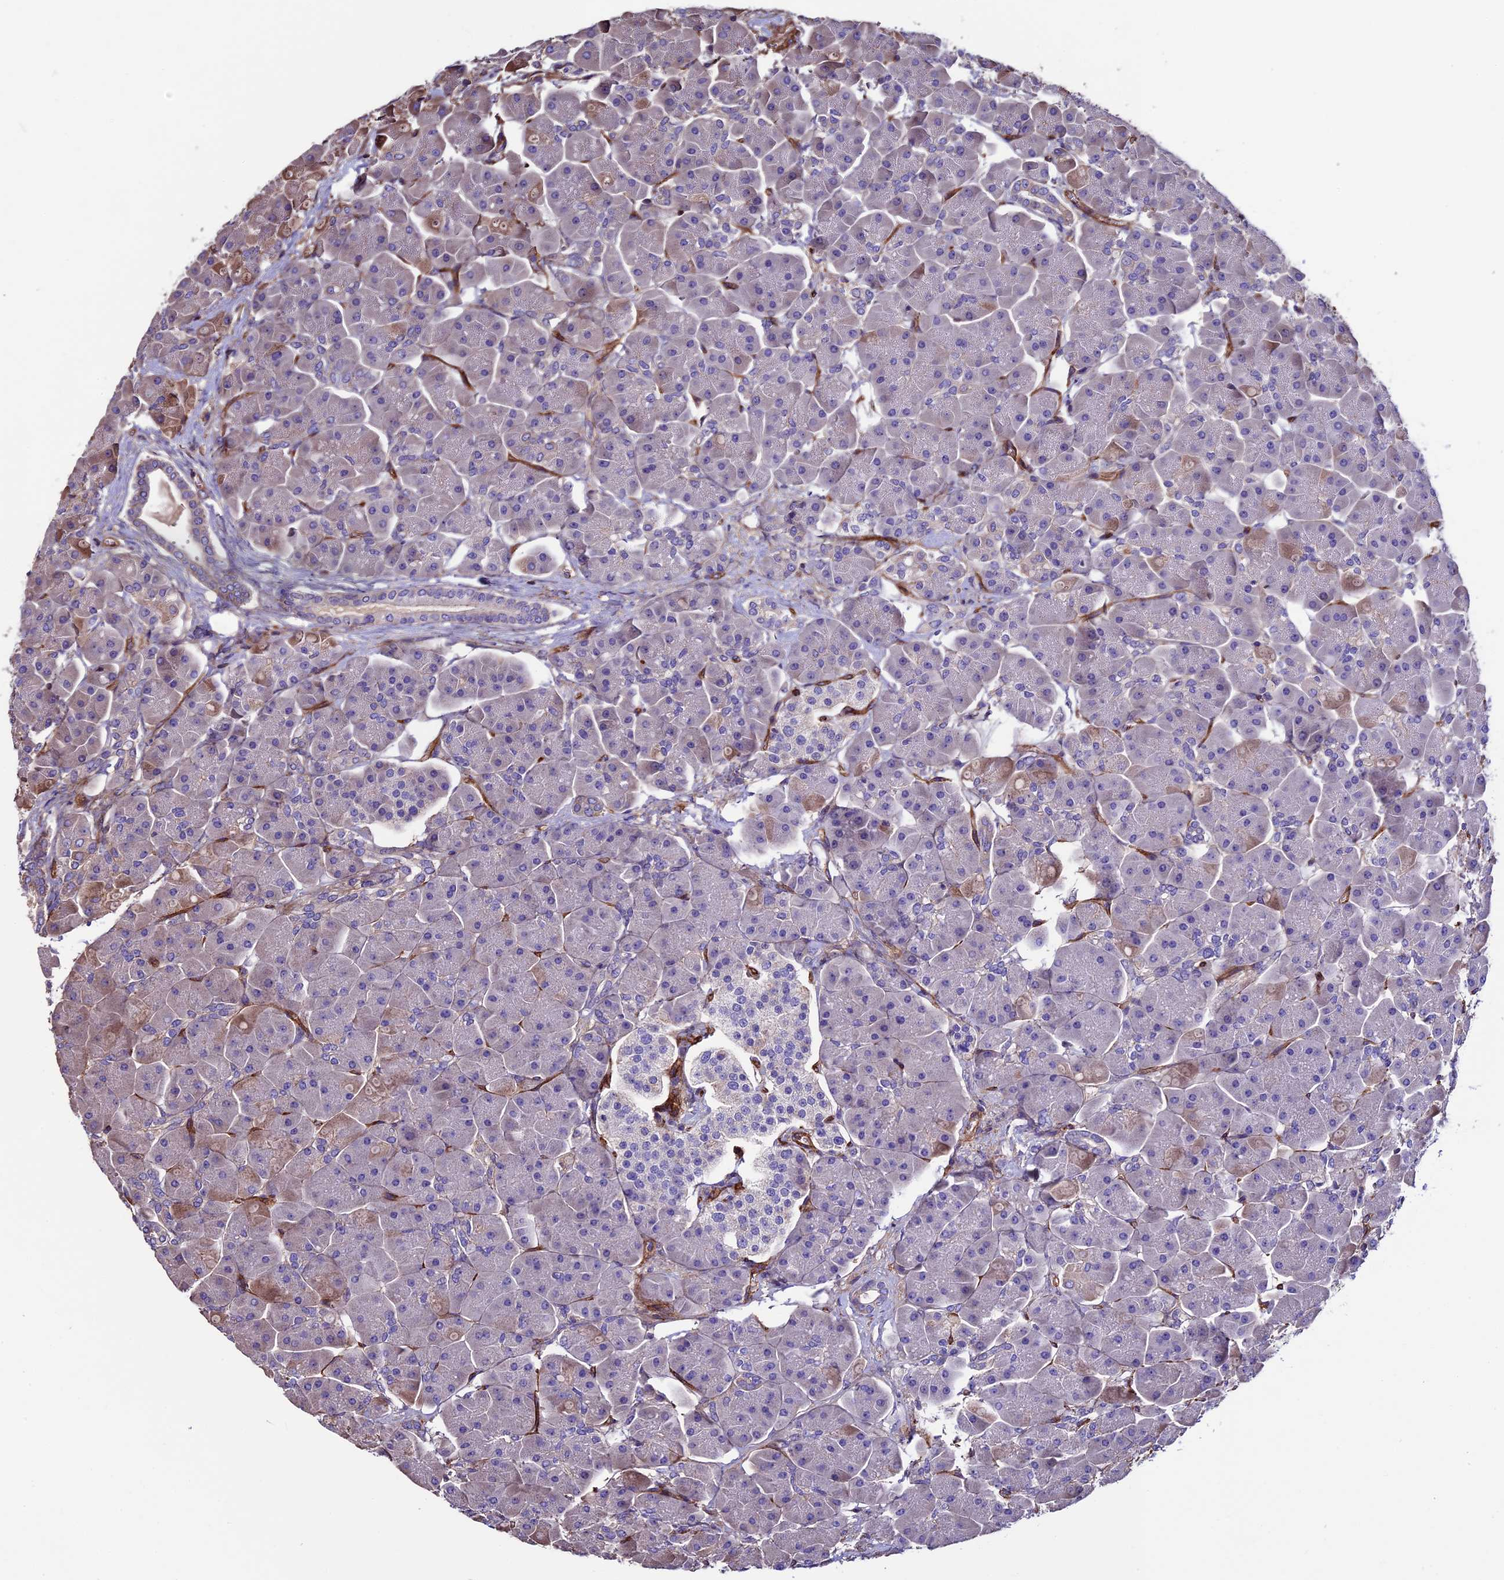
{"staining": {"intensity": "moderate", "quantity": "<25%", "location": "cytoplasmic/membranous"}, "tissue": "pancreas", "cell_type": "Exocrine glandular cells", "image_type": "normal", "snomed": [{"axis": "morphology", "description": "Normal tissue, NOS"}, {"axis": "topography", "description": "Pancreas"}], "caption": "Immunohistochemistry (IHC) micrograph of normal pancreas: pancreas stained using immunohistochemistry (IHC) reveals low levels of moderate protein expression localized specifically in the cytoplasmic/membranous of exocrine glandular cells, appearing as a cytoplasmic/membranous brown color.", "gene": "EVA1B", "patient": {"sex": "male", "age": 66}}